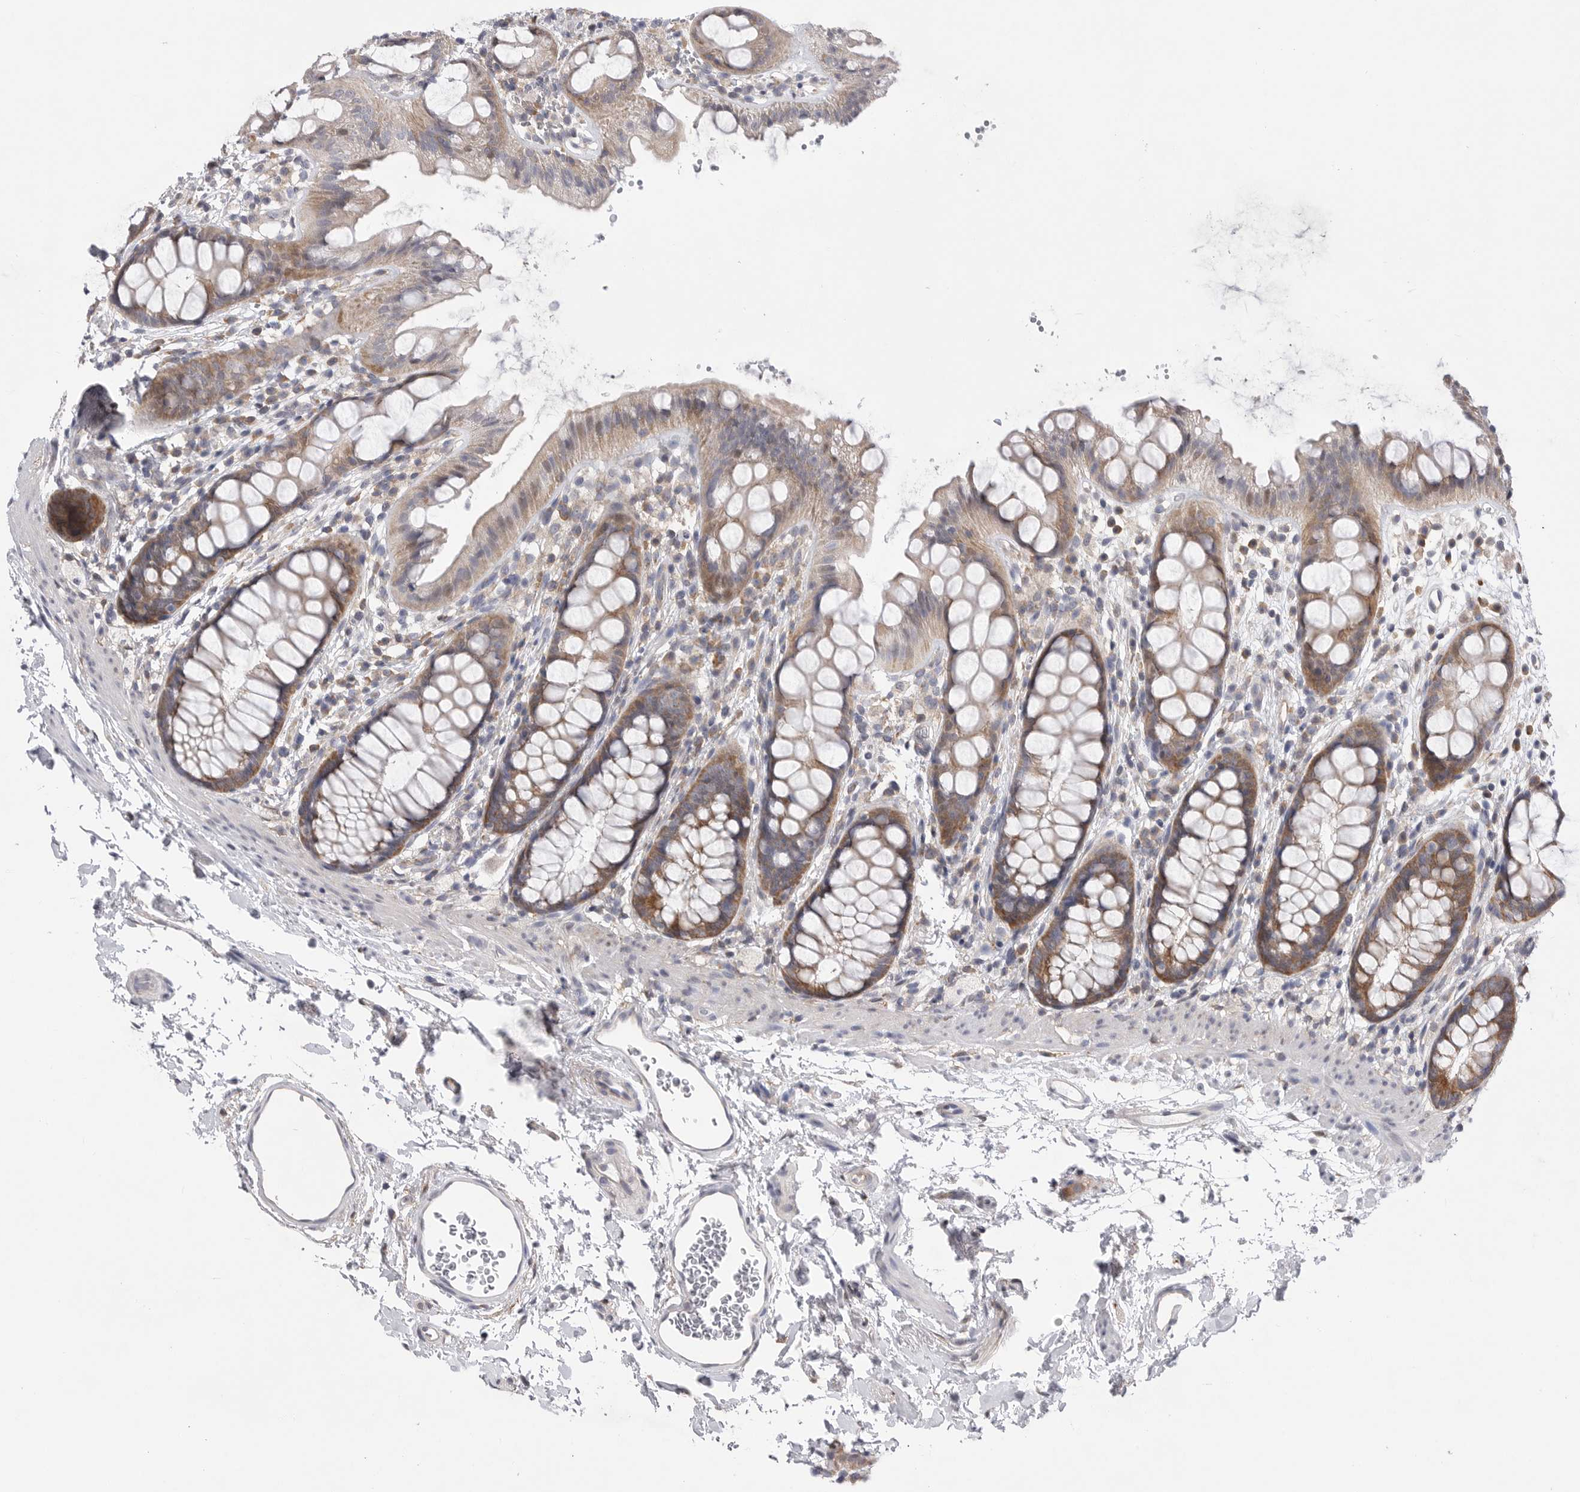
{"staining": {"intensity": "moderate", "quantity": ">75%", "location": "cytoplasmic/membranous"}, "tissue": "rectum", "cell_type": "Glandular cells", "image_type": "normal", "snomed": [{"axis": "morphology", "description": "Normal tissue, NOS"}, {"axis": "topography", "description": "Rectum"}], "caption": "High-power microscopy captured an IHC histopathology image of unremarkable rectum, revealing moderate cytoplasmic/membranous staining in about >75% of glandular cells.", "gene": "FBXO43", "patient": {"sex": "female", "age": 65}}